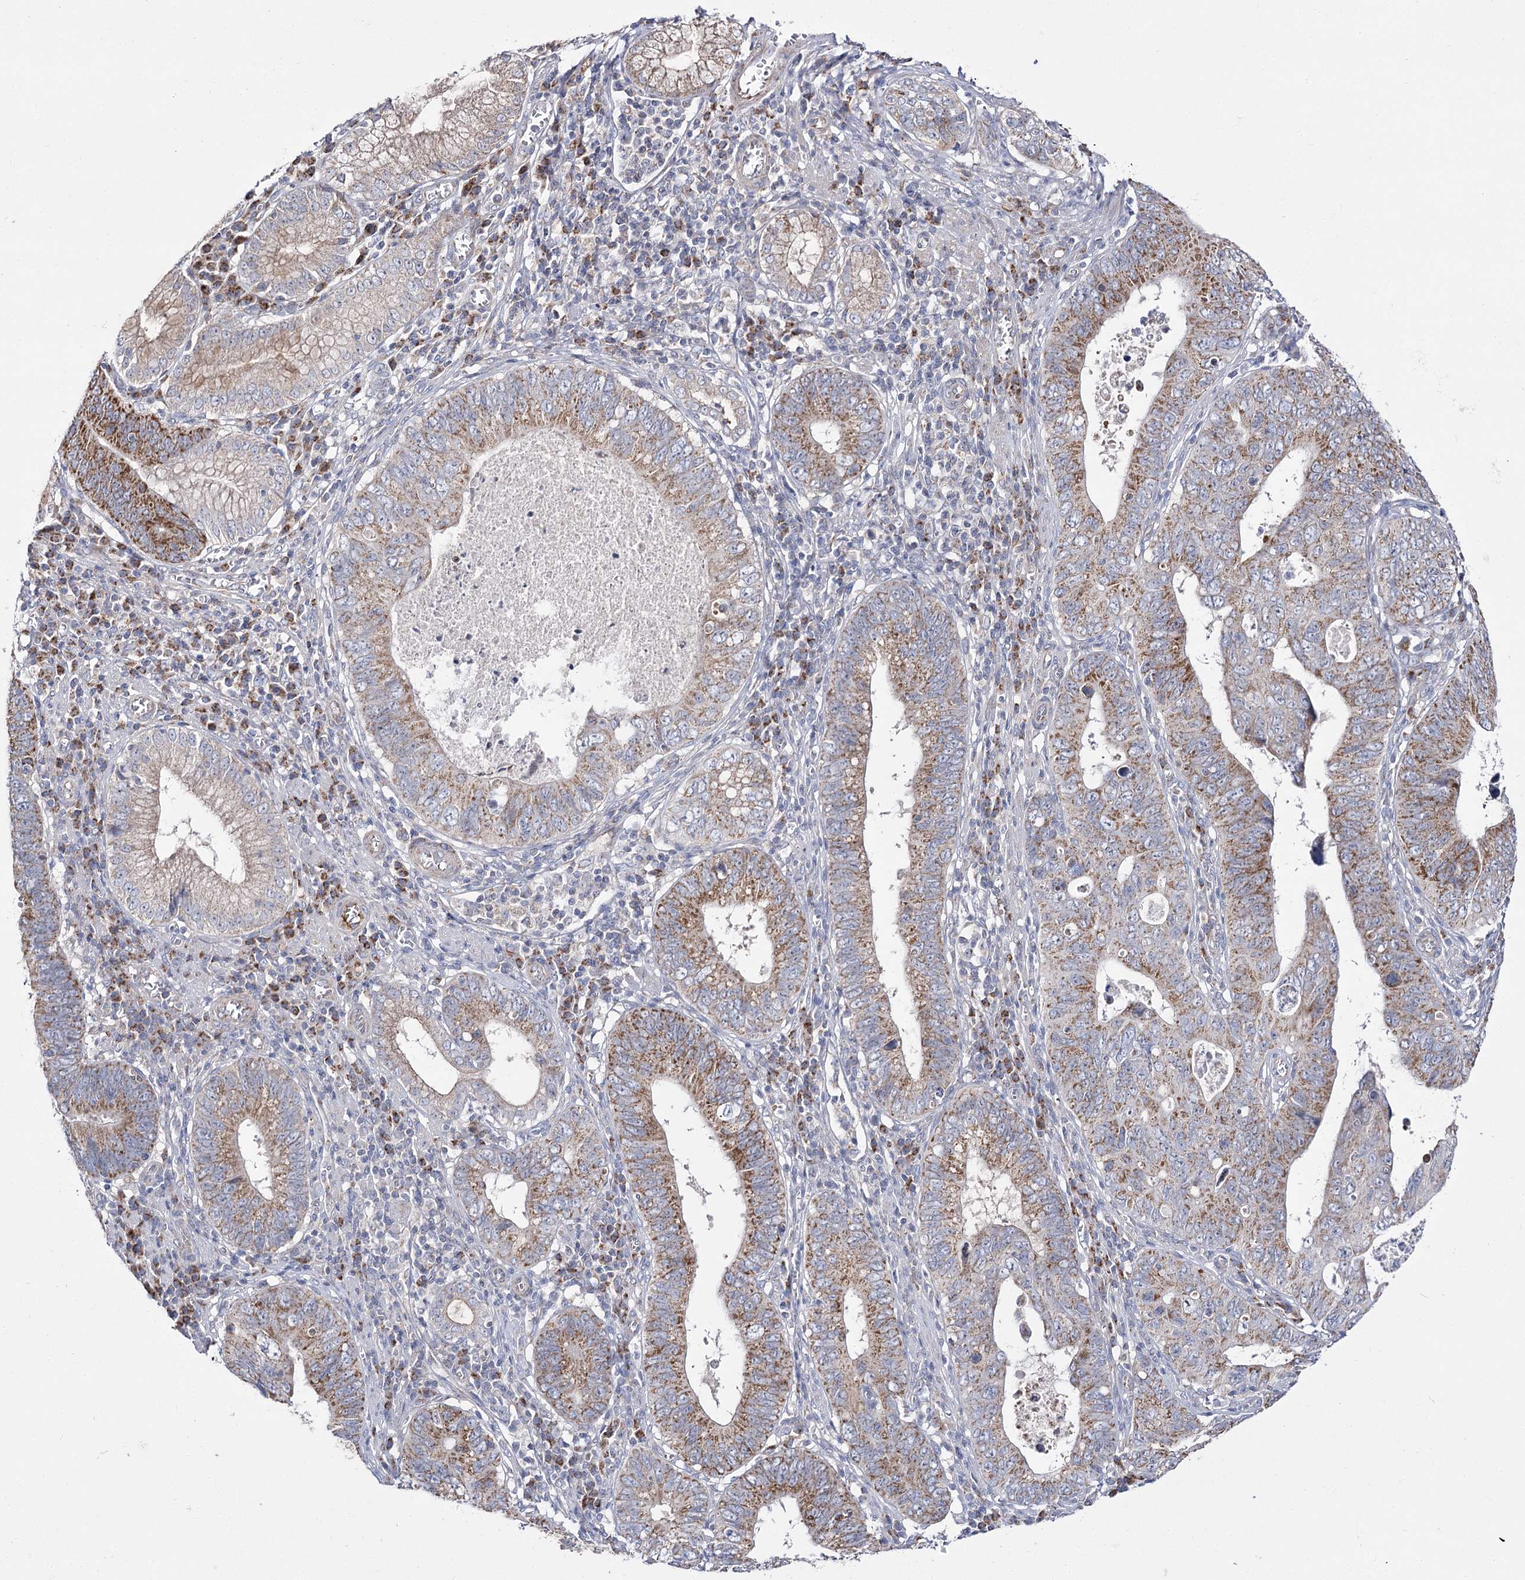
{"staining": {"intensity": "moderate", "quantity": ">75%", "location": "cytoplasmic/membranous"}, "tissue": "stomach cancer", "cell_type": "Tumor cells", "image_type": "cancer", "snomed": [{"axis": "morphology", "description": "Adenocarcinoma, NOS"}, {"axis": "topography", "description": "Stomach"}], "caption": "This micrograph displays immunohistochemistry (IHC) staining of human stomach adenocarcinoma, with medium moderate cytoplasmic/membranous expression in approximately >75% of tumor cells.", "gene": "NADK2", "patient": {"sex": "male", "age": 59}}